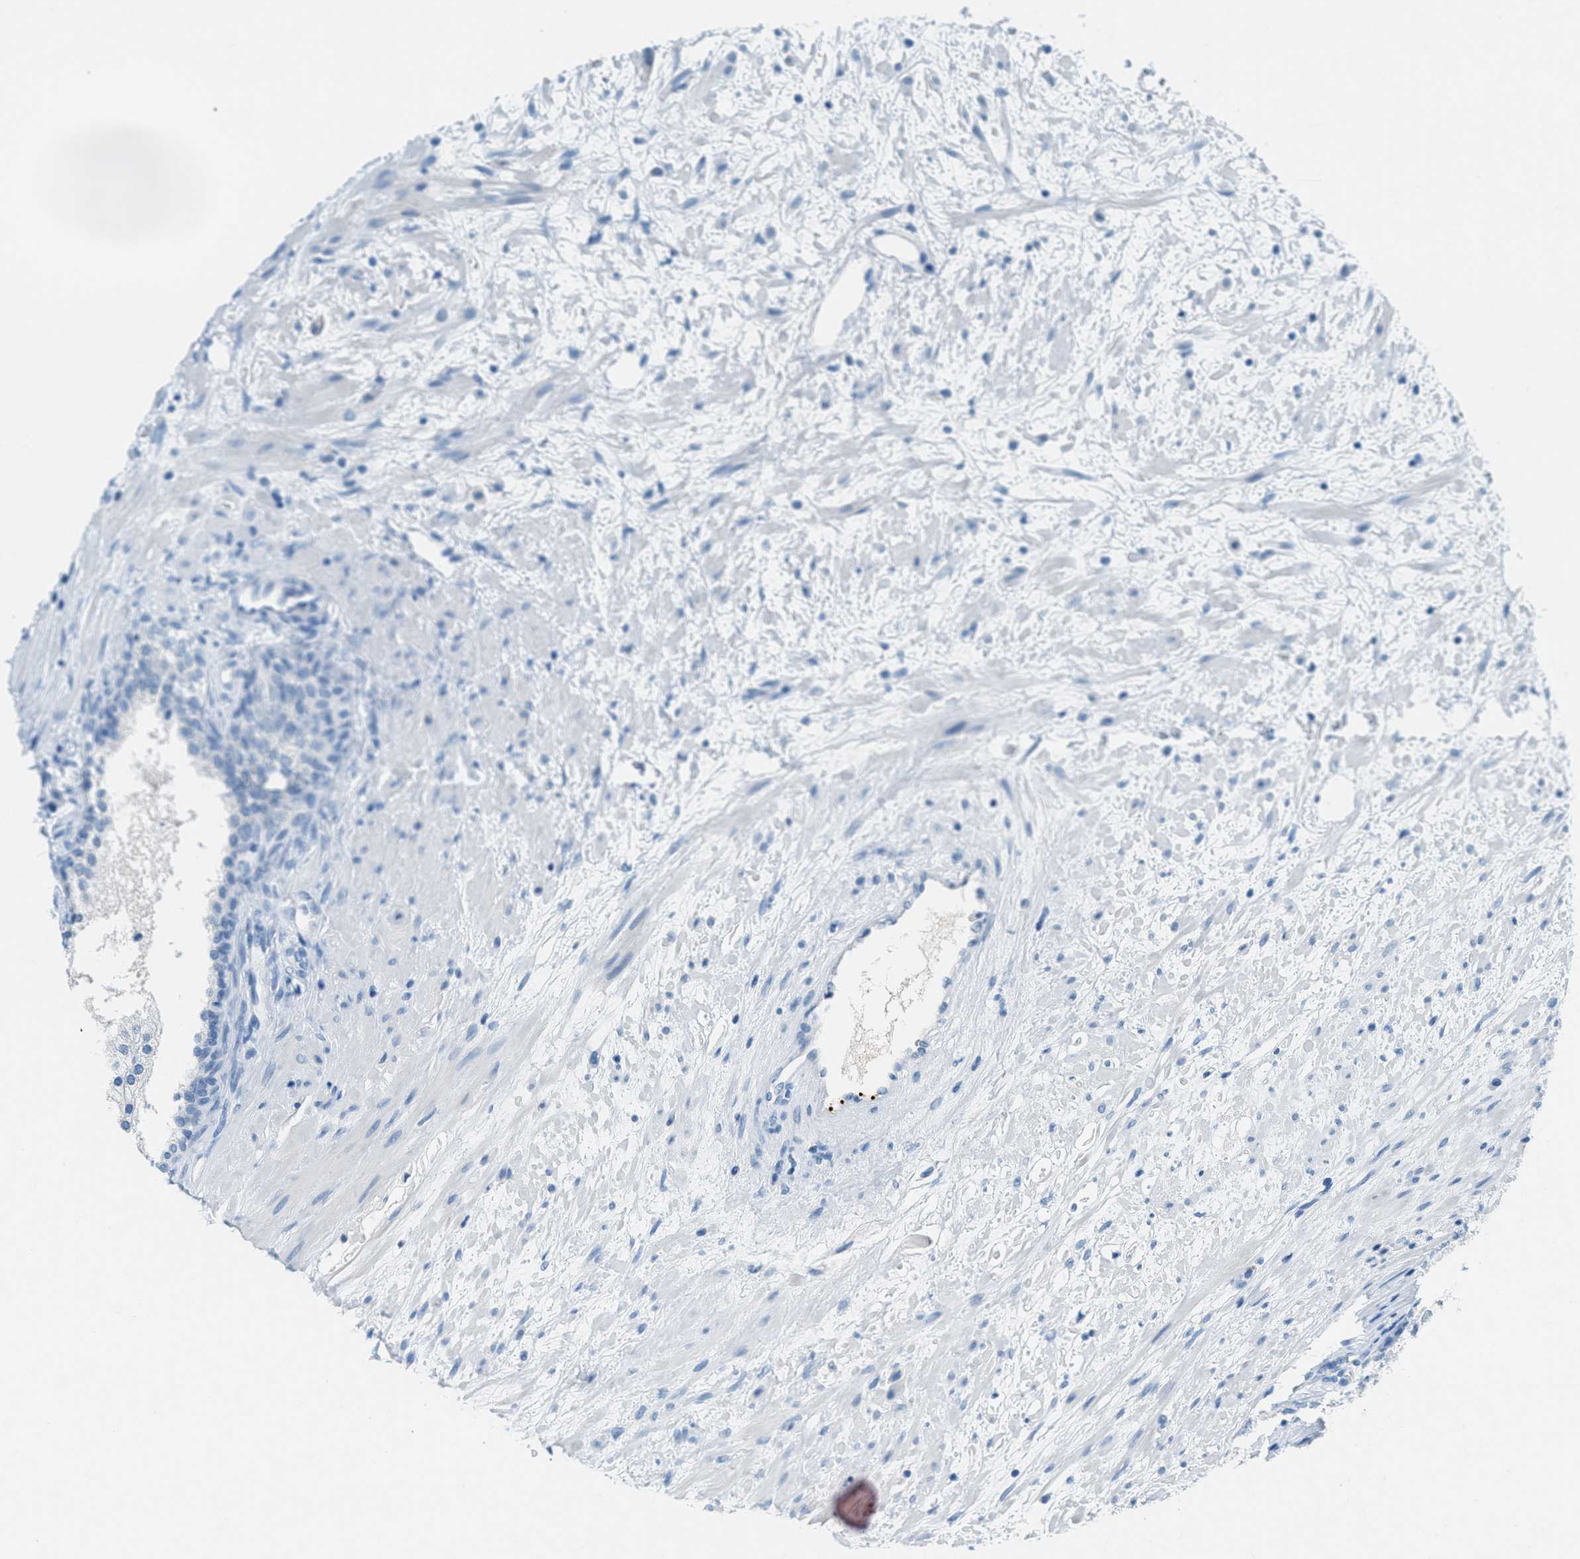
{"staining": {"intensity": "negative", "quantity": "none", "location": "none"}, "tissue": "prostate", "cell_type": "Glandular cells", "image_type": "normal", "snomed": [{"axis": "morphology", "description": "Normal tissue, NOS"}, {"axis": "topography", "description": "Prostate"}], "caption": "High power microscopy image of an immunohistochemistry (IHC) image of benign prostate, revealing no significant staining in glandular cells.", "gene": "PPBP", "patient": {"sex": "male", "age": 76}}